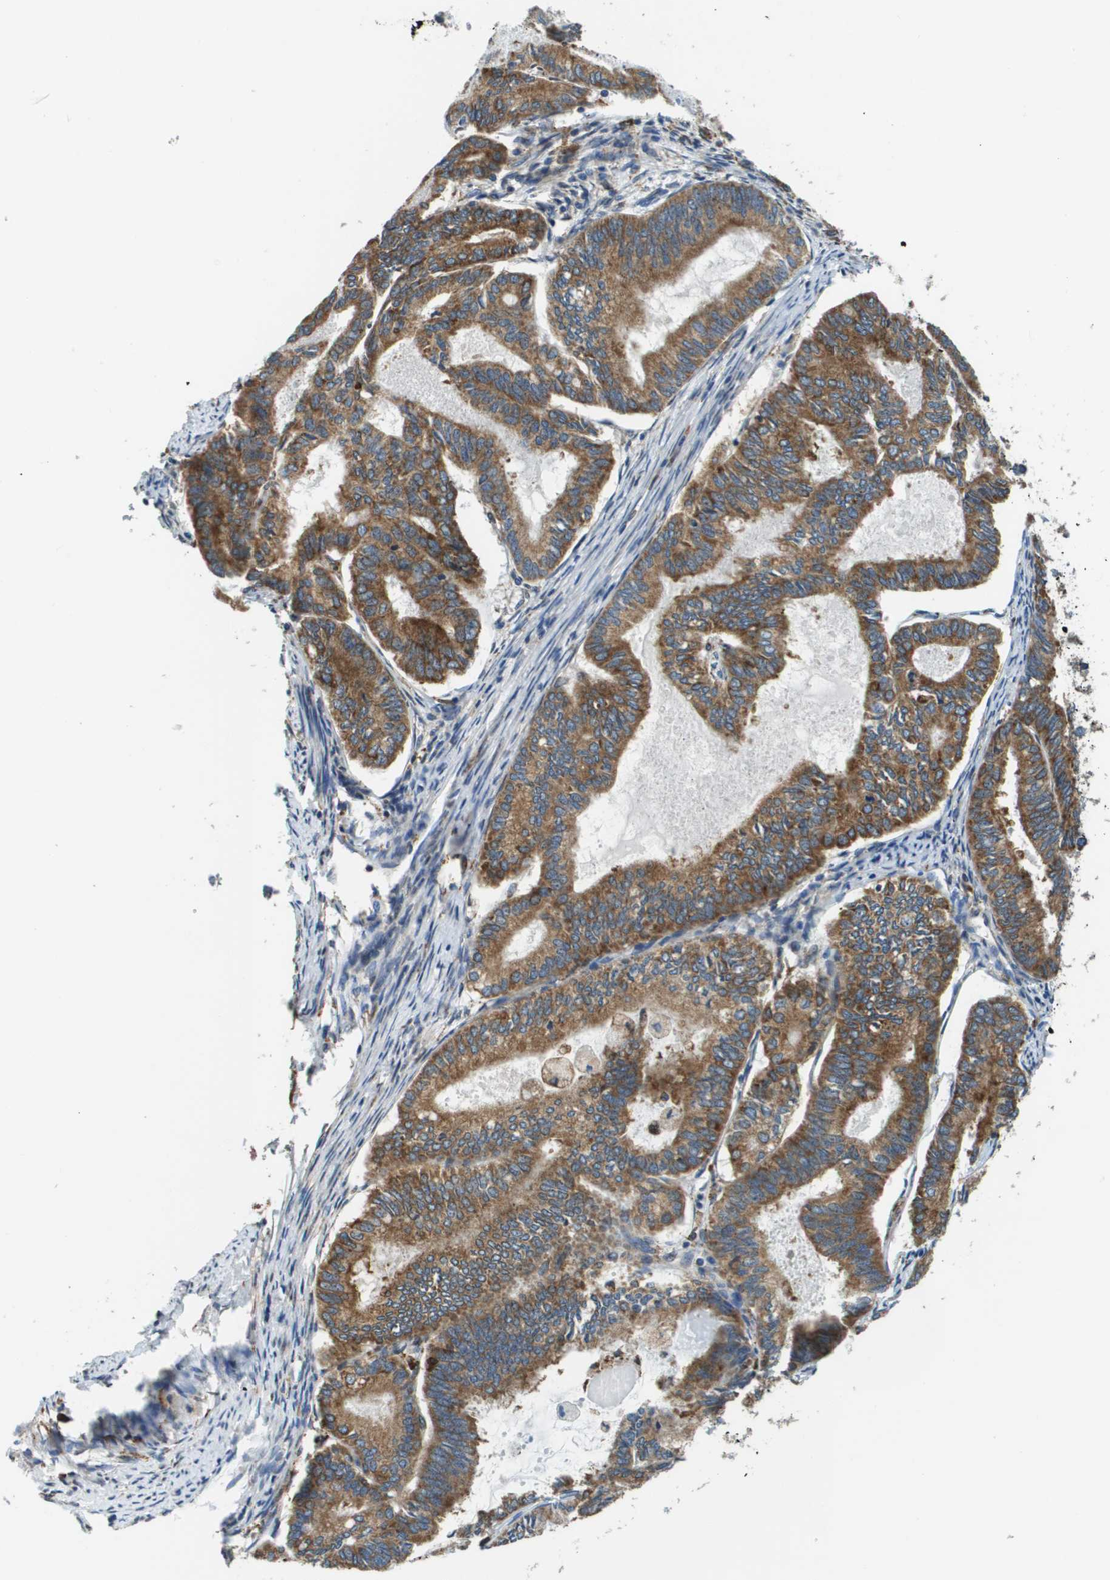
{"staining": {"intensity": "moderate", "quantity": ">75%", "location": "cytoplasmic/membranous"}, "tissue": "endometrial cancer", "cell_type": "Tumor cells", "image_type": "cancer", "snomed": [{"axis": "morphology", "description": "Adenocarcinoma, NOS"}, {"axis": "topography", "description": "Endometrium"}], "caption": "Approximately >75% of tumor cells in human endometrial cancer (adenocarcinoma) exhibit moderate cytoplasmic/membranous protein expression as visualized by brown immunohistochemical staining.", "gene": "CNPY3", "patient": {"sex": "female", "age": 86}}